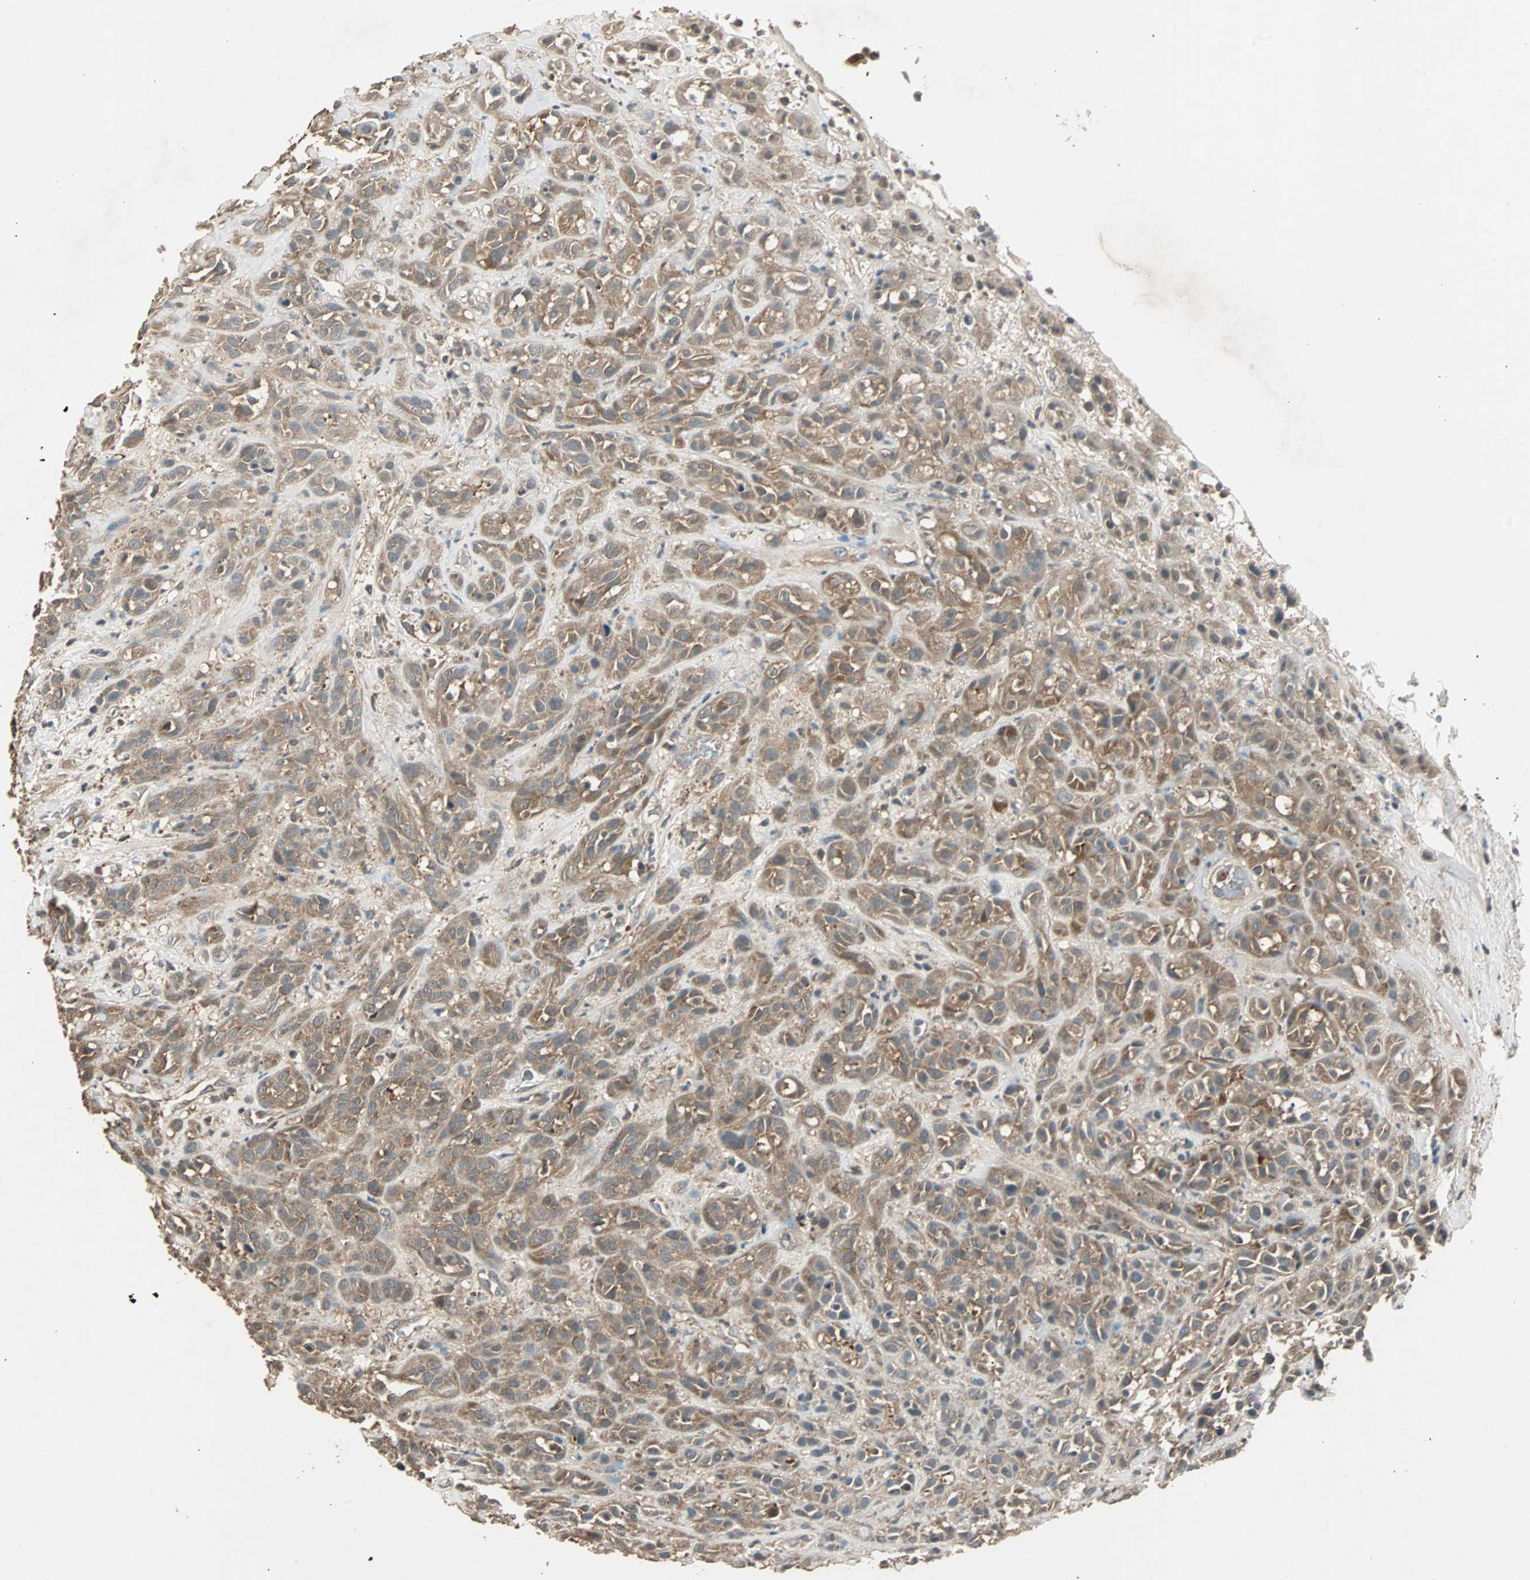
{"staining": {"intensity": "moderate", "quantity": ">75%", "location": "cytoplasmic/membranous"}, "tissue": "head and neck cancer", "cell_type": "Tumor cells", "image_type": "cancer", "snomed": [{"axis": "morphology", "description": "Squamous cell carcinoma, NOS"}, {"axis": "topography", "description": "Head-Neck"}], "caption": "Moderate cytoplasmic/membranous staining for a protein is present in about >75% of tumor cells of head and neck squamous cell carcinoma using immunohistochemistry.", "gene": "ABHD2", "patient": {"sex": "male", "age": 62}}